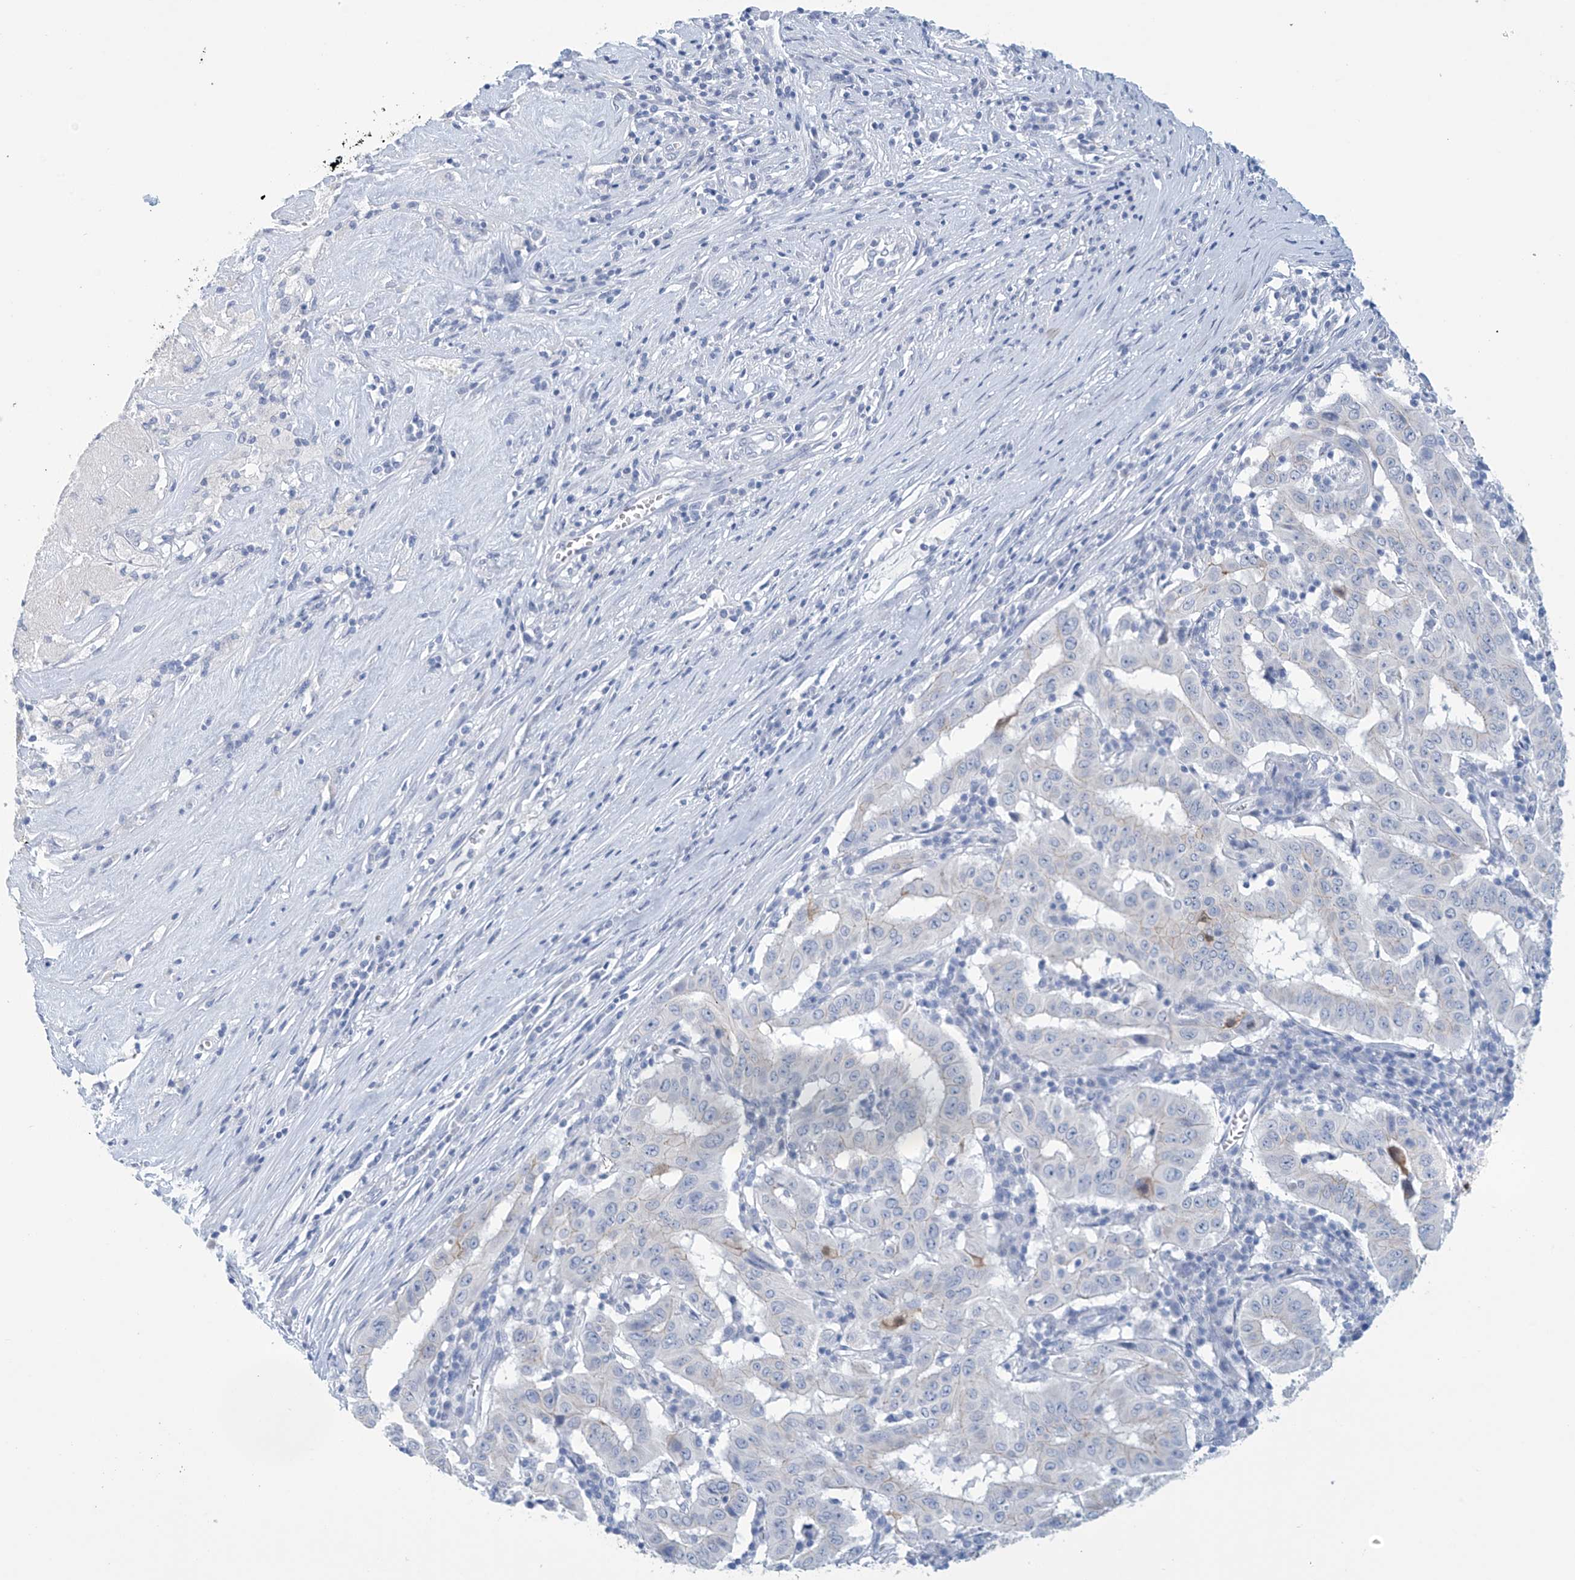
{"staining": {"intensity": "negative", "quantity": "none", "location": "none"}, "tissue": "pancreatic cancer", "cell_type": "Tumor cells", "image_type": "cancer", "snomed": [{"axis": "morphology", "description": "Adenocarcinoma, NOS"}, {"axis": "topography", "description": "Pancreas"}], "caption": "Human pancreatic adenocarcinoma stained for a protein using immunohistochemistry (IHC) demonstrates no positivity in tumor cells.", "gene": "DSP", "patient": {"sex": "male", "age": 63}}